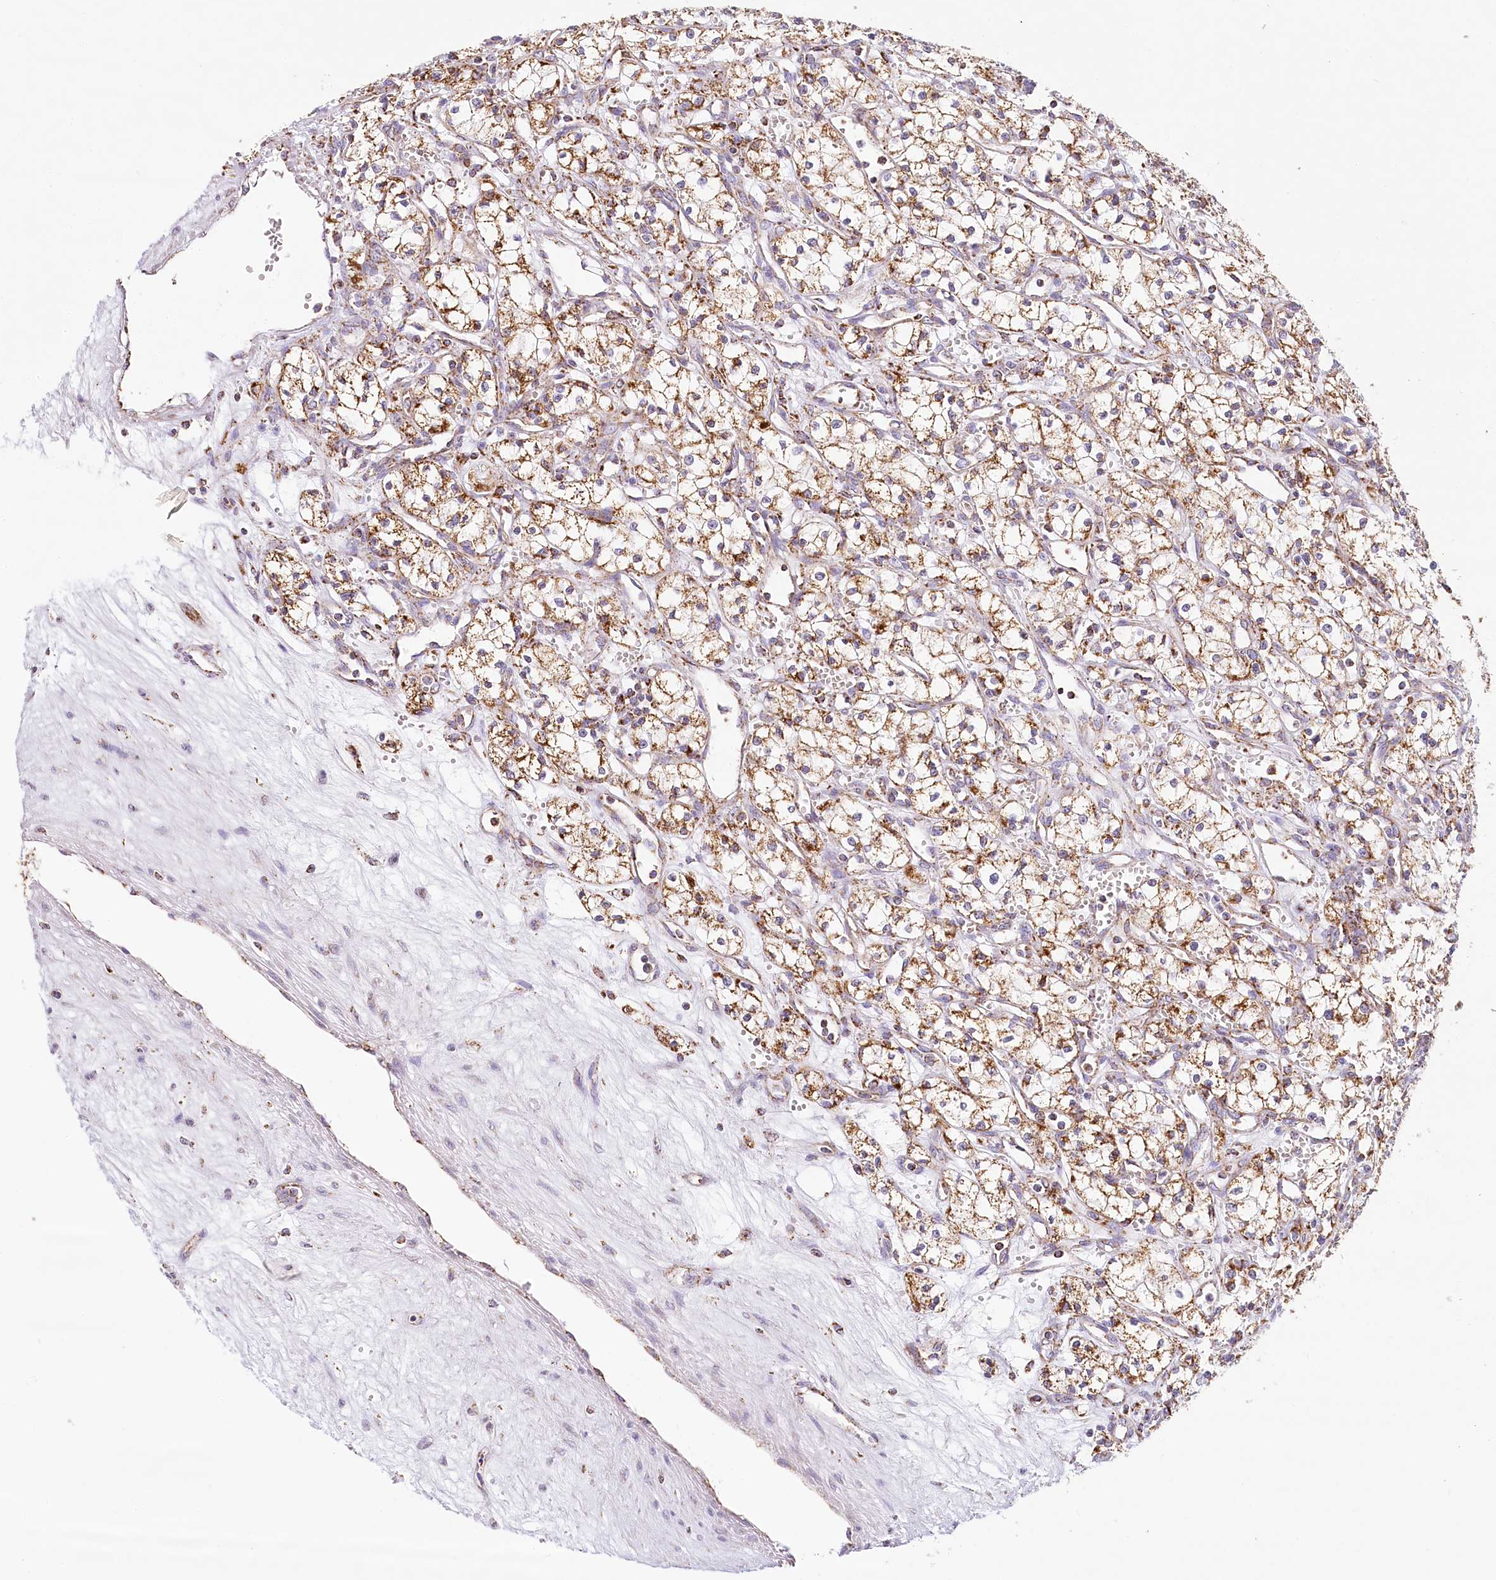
{"staining": {"intensity": "strong", "quantity": ">75%", "location": "cytoplasmic/membranous"}, "tissue": "renal cancer", "cell_type": "Tumor cells", "image_type": "cancer", "snomed": [{"axis": "morphology", "description": "Adenocarcinoma, NOS"}, {"axis": "topography", "description": "Kidney"}], "caption": "An image of human renal cancer stained for a protein reveals strong cytoplasmic/membranous brown staining in tumor cells.", "gene": "LSS", "patient": {"sex": "male", "age": 59}}